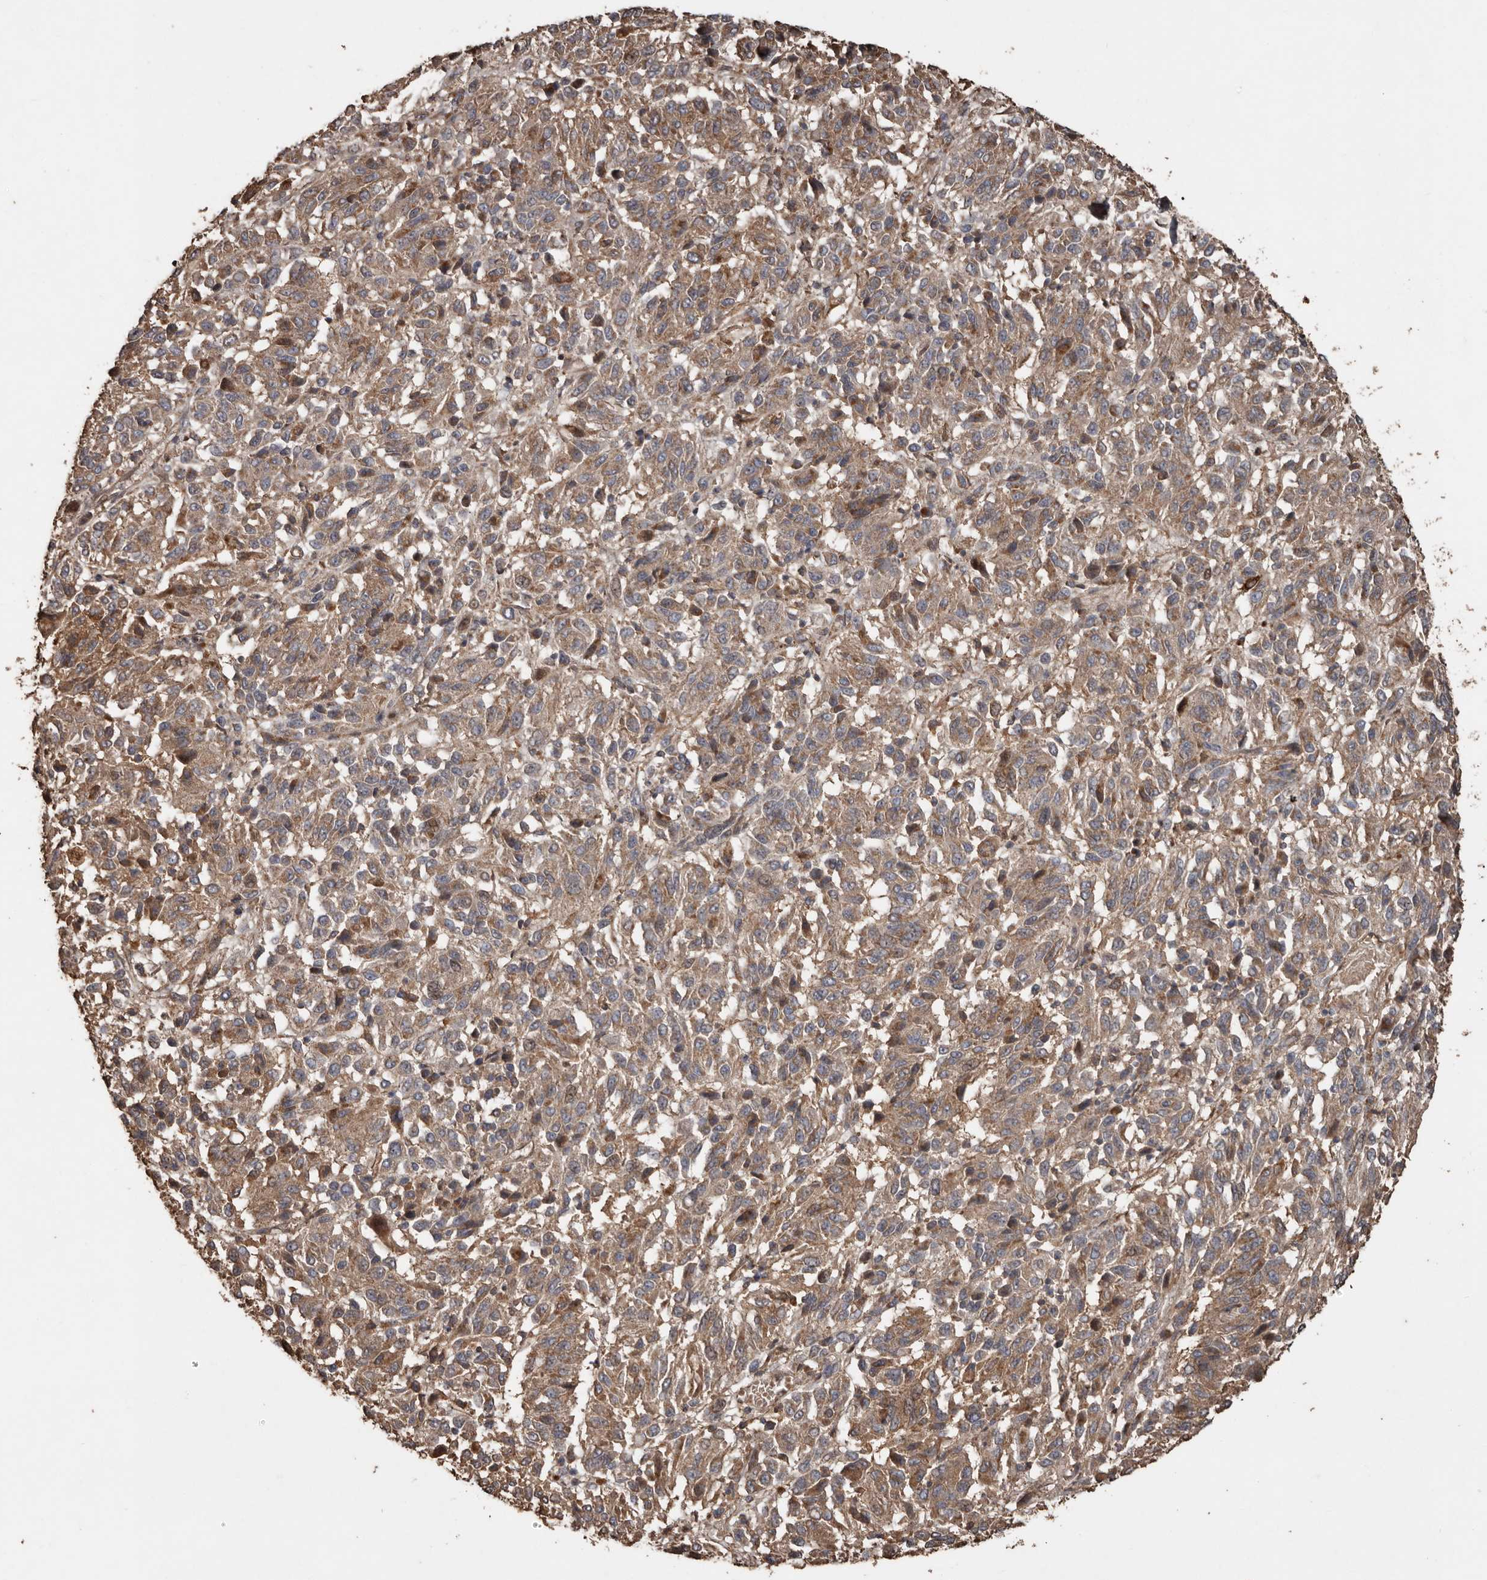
{"staining": {"intensity": "weak", "quantity": "25%-75%", "location": "cytoplasmic/membranous"}, "tissue": "melanoma", "cell_type": "Tumor cells", "image_type": "cancer", "snomed": [{"axis": "morphology", "description": "Malignant melanoma, NOS"}, {"axis": "topography", "description": "Skin"}], "caption": "Human malignant melanoma stained with a brown dye demonstrates weak cytoplasmic/membranous positive expression in about 25%-75% of tumor cells.", "gene": "RANBP17", "patient": {"sex": "female", "age": 82}}